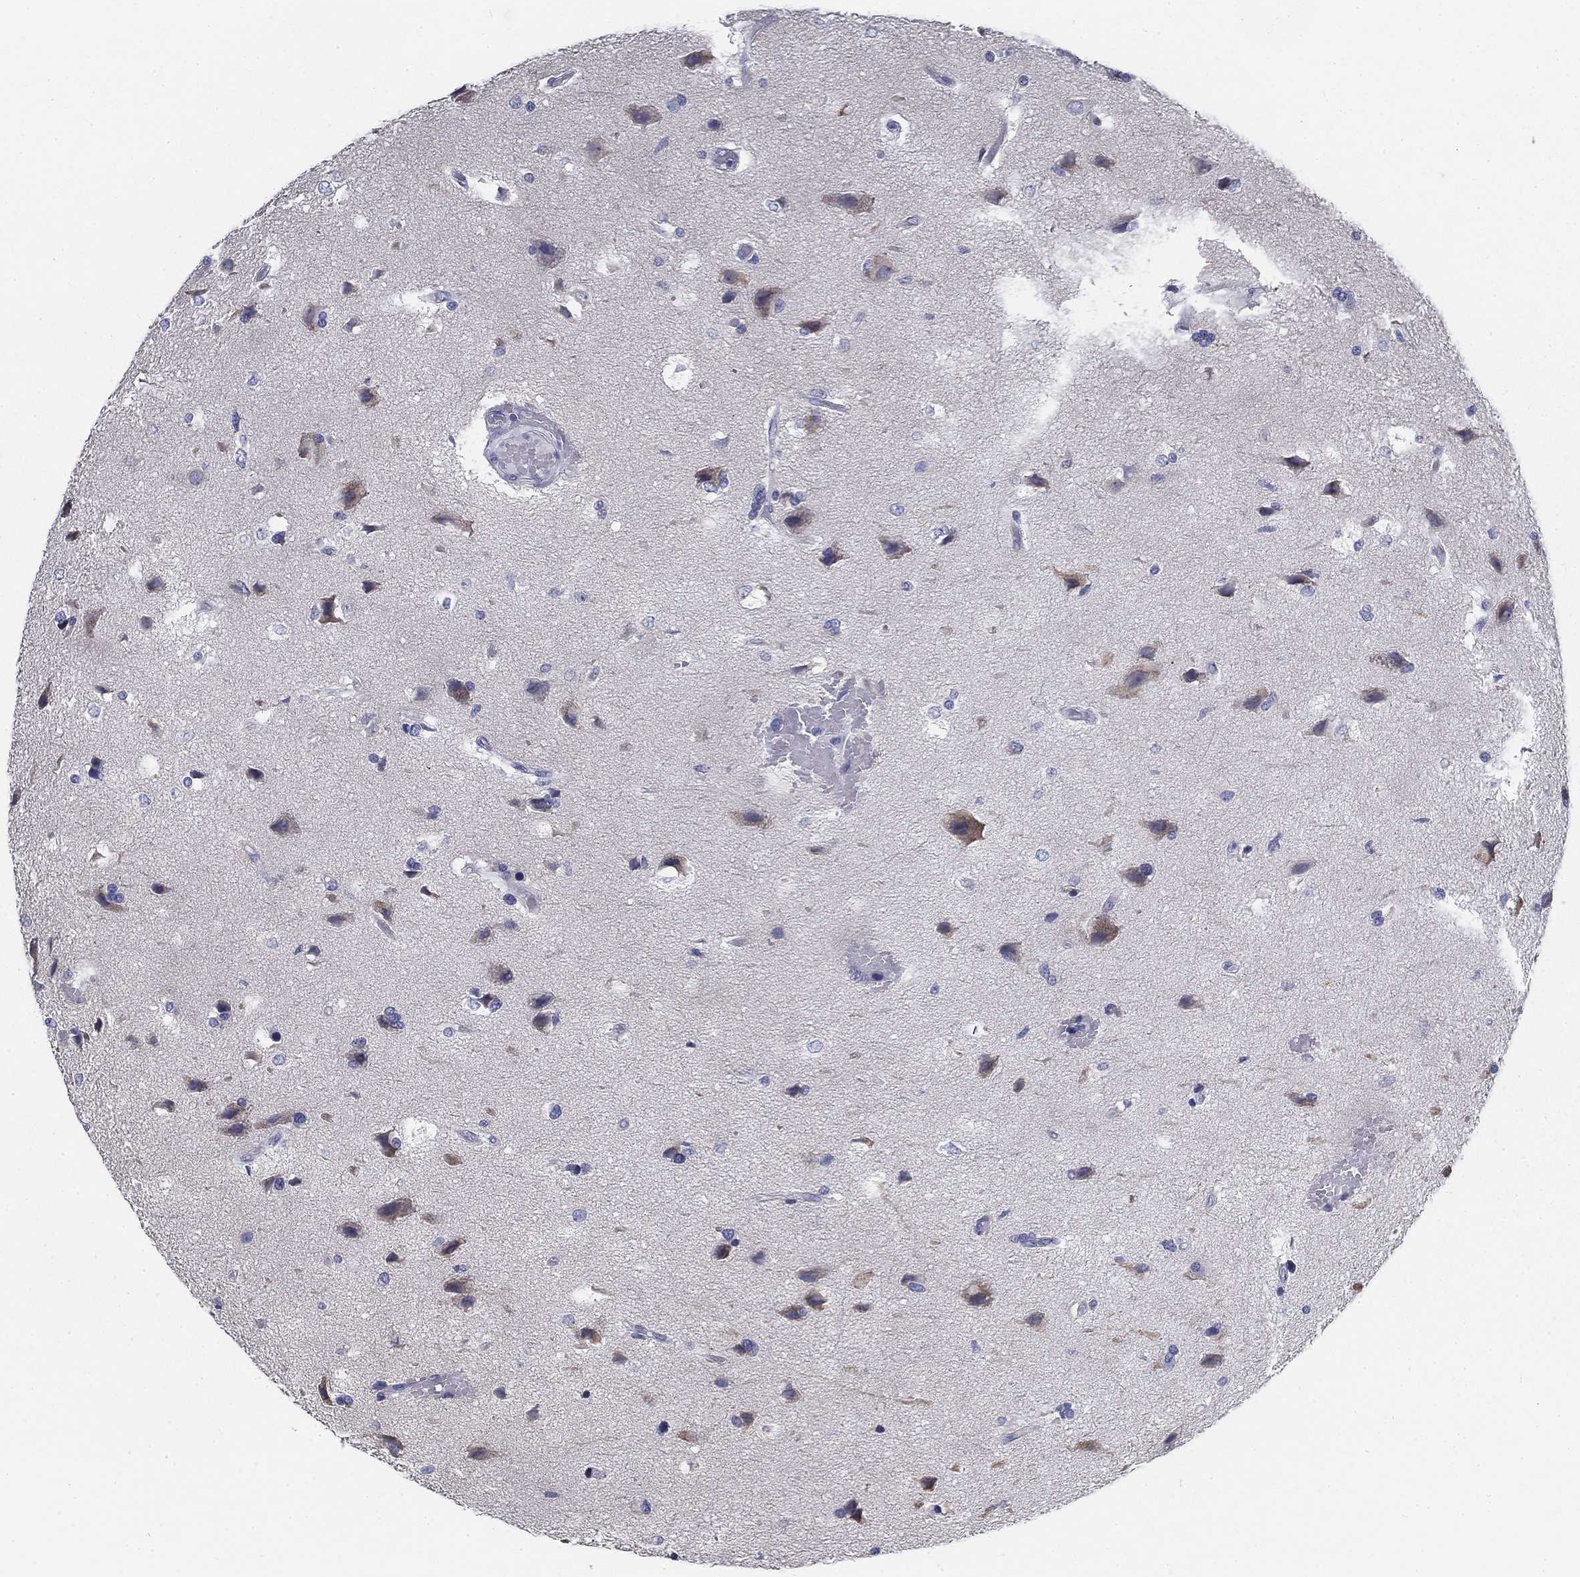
{"staining": {"intensity": "negative", "quantity": "none", "location": "none"}, "tissue": "glioma", "cell_type": "Tumor cells", "image_type": "cancer", "snomed": [{"axis": "morphology", "description": "Glioma, malignant, High grade"}, {"axis": "topography", "description": "Brain"}], "caption": "Immunohistochemistry of malignant glioma (high-grade) shows no expression in tumor cells.", "gene": "GALNTL5", "patient": {"sex": "female", "age": 63}}